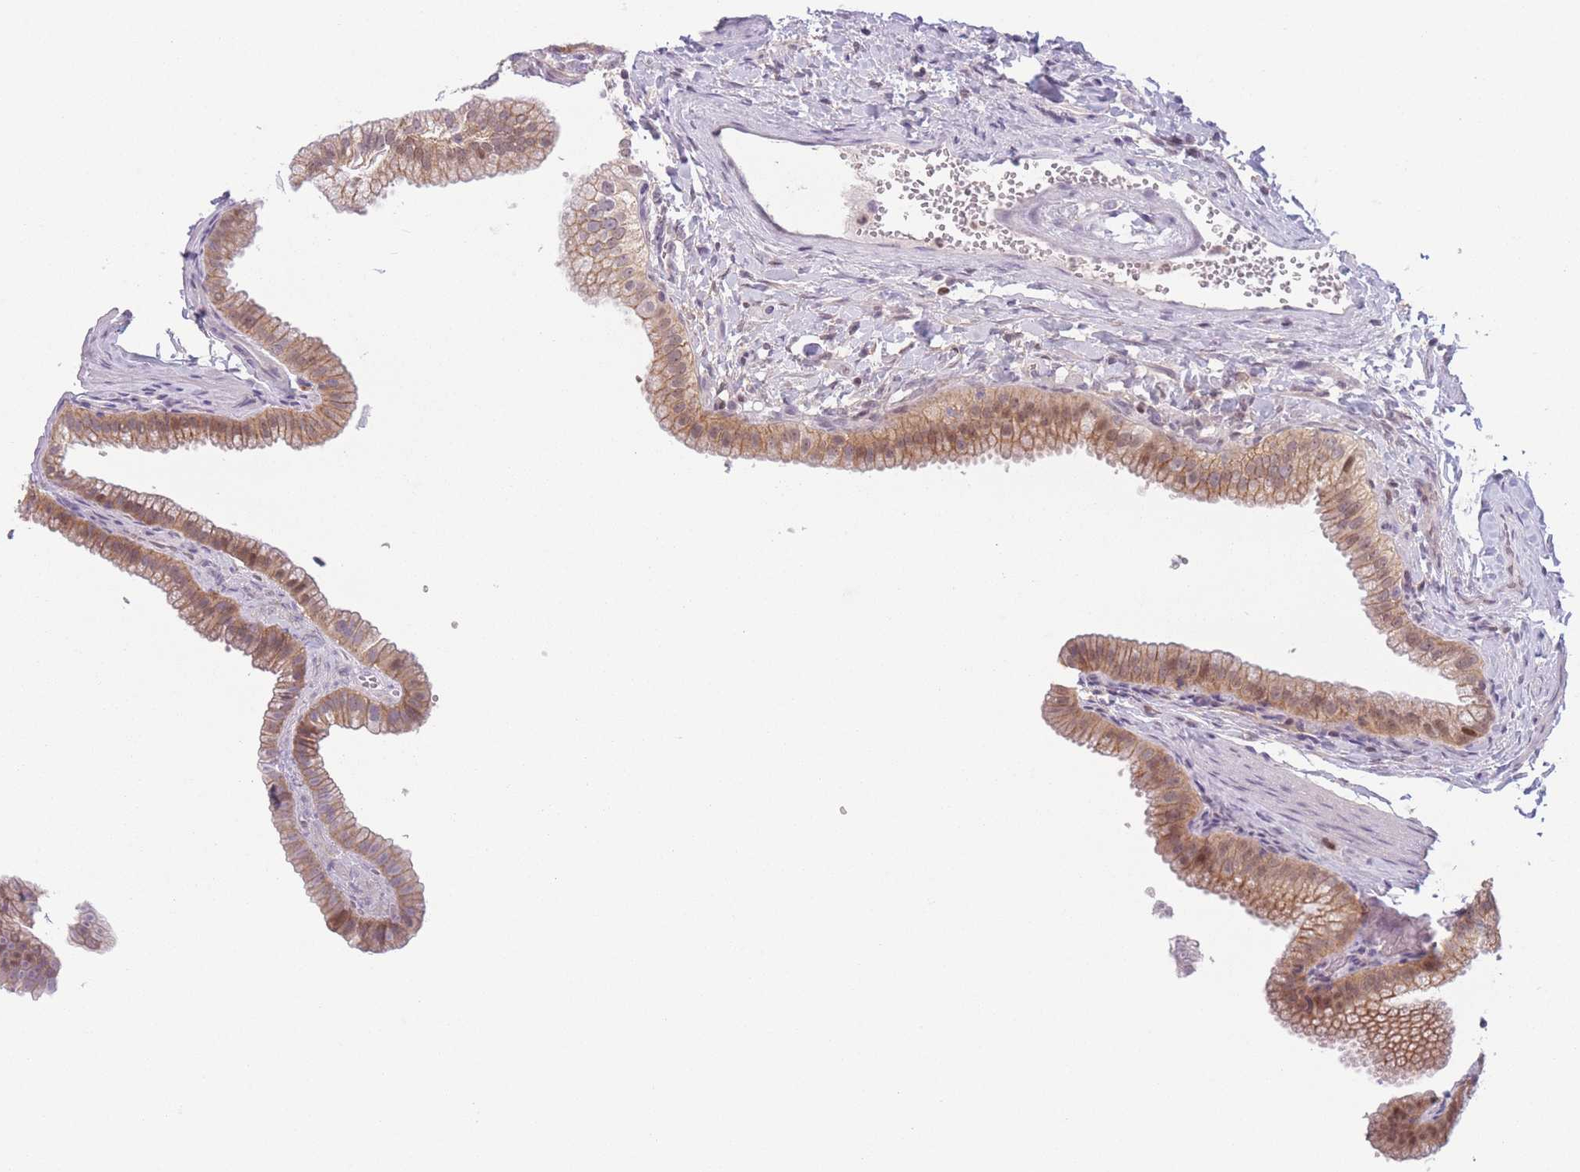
{"staining": {"intensity": "moderate", "quantity": ">75%", "location": "cytoplasmic/membranous,nuclear"}, "tissue": "gallbladder", "cell_type": "Glandular cells", "image_type": "normal", "snomed": [{"axis": "morphology", "description": "Normal tissue, NOS"}, {"axis": "topography", "description": "Gallbladder"}], "caption": "High-power microscopy captured an IHC histopathology image of normal gallbladder, revealing moderate cytoplasmic/membranous,nuclear staining in approximately >75% of glandular cells.", "gene": "ENSG00000267179", "patient": {"sex": "female", "age": 61}}